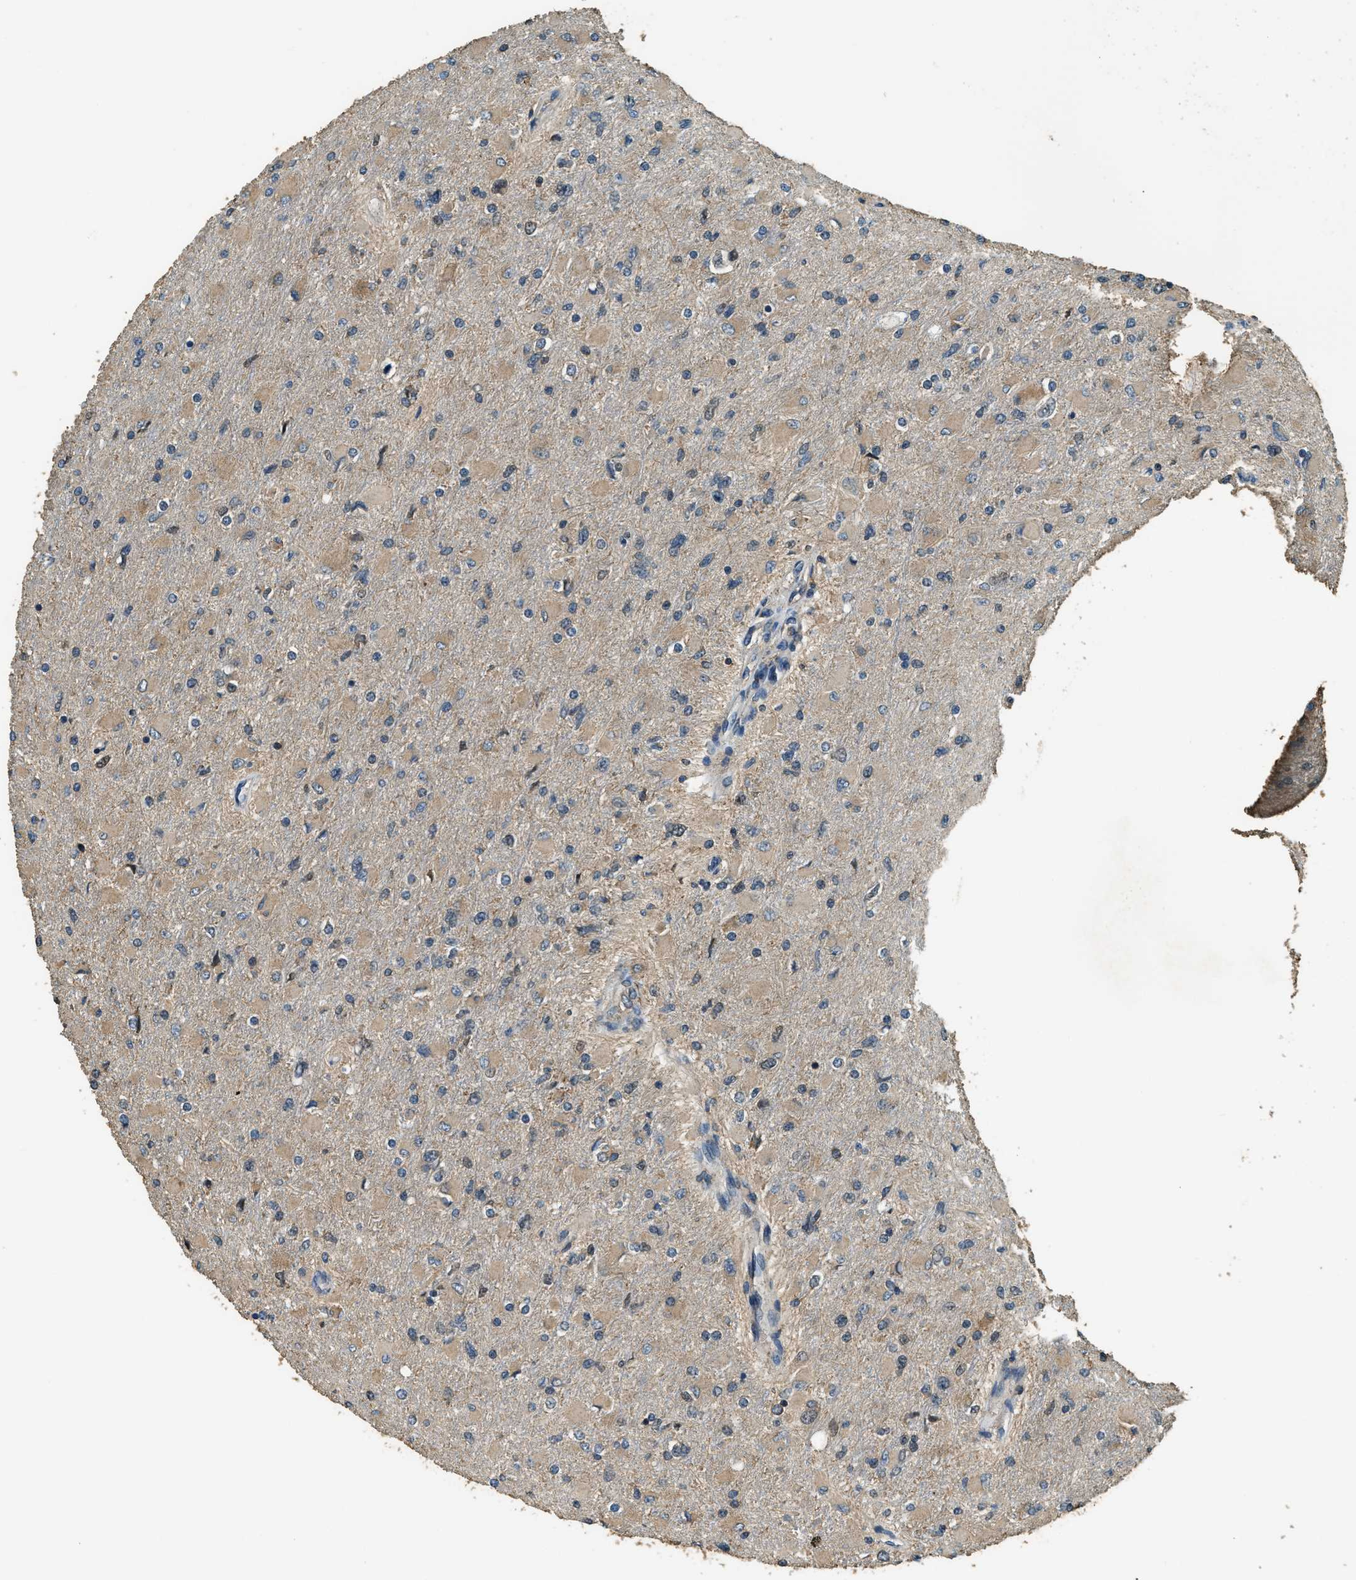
{"staining": {"intensity": "weak", "quantity": ">75%", "location": "cytoplasmic/membranous"}, "tissue": "glioma", "cell_type": "Tumor cells", "image_type": "cancer", "snomed": [{"axis": "morphology", "description": "Glioma, malignant, High grade"}, {"axis": "topography", "description": "Cerebral cortex"}], "caption": "Brown immunohistochemical staining in high-grade glioma (malignant) exhibits weak cytoplasmic/membranous expression in about >75% of tumor cells.", "gene": "ERGIC1", "patient": {"sex": "female", "age": 36}}